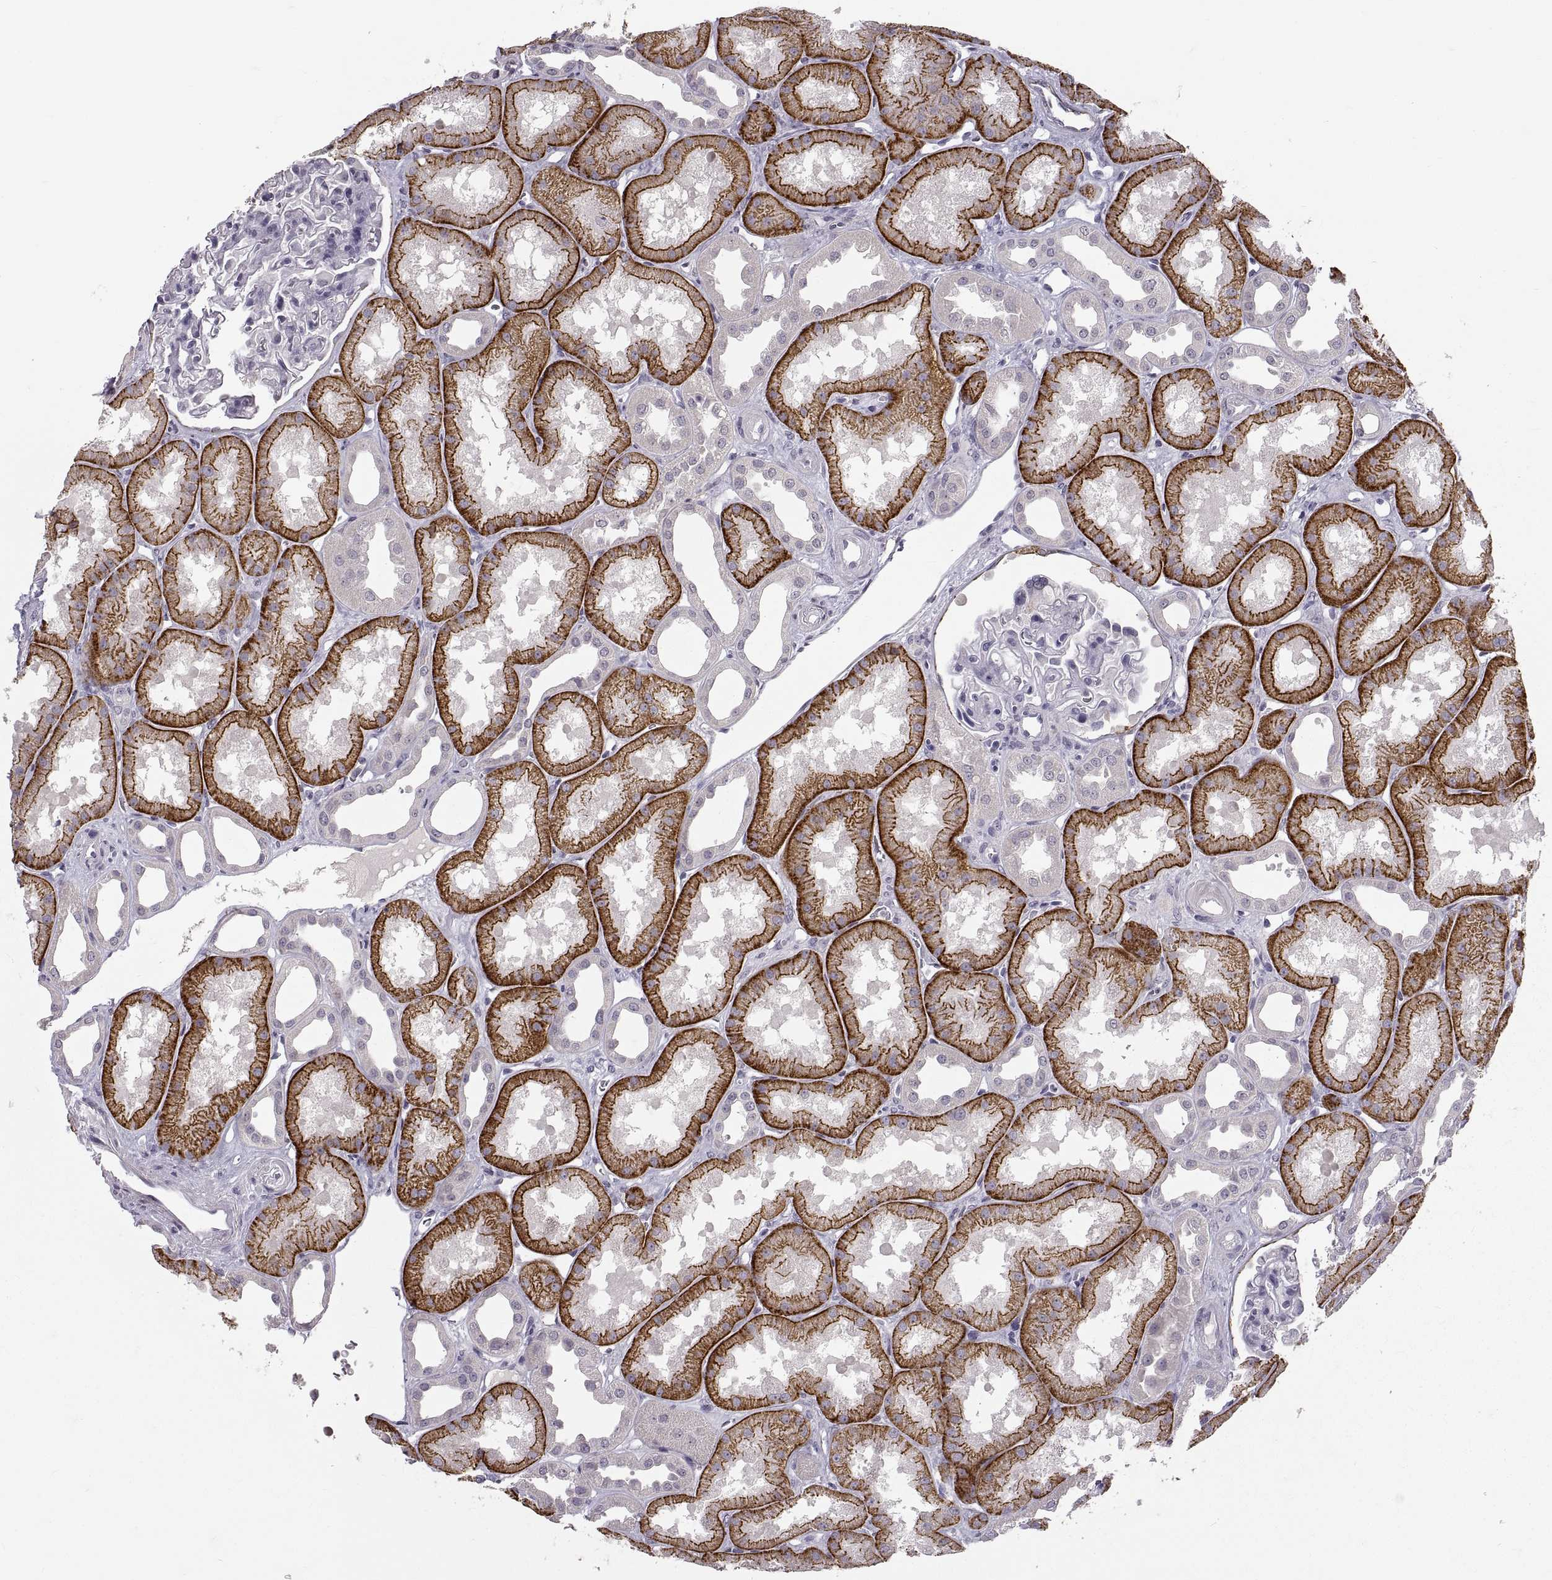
{"staining": {"intensity": "negative", "quantity": "none", "location": "none"}, "tissue": "kidney", "cell_type": "Cells in glomeruli", "image_type": "normal", "snomed": [{"axis": "morphology", "description": "Normal tissue, NOS"}, {"axis": "topography", "description": "Kidney"}], "caption": "Immunohistochemistry image of unremarkable human kidney stained for a protein (brown), which demonstrates no expression in cells in glomeruli.", "gene": "CDH2", "patient": {"sex": "male", "age": 61}}